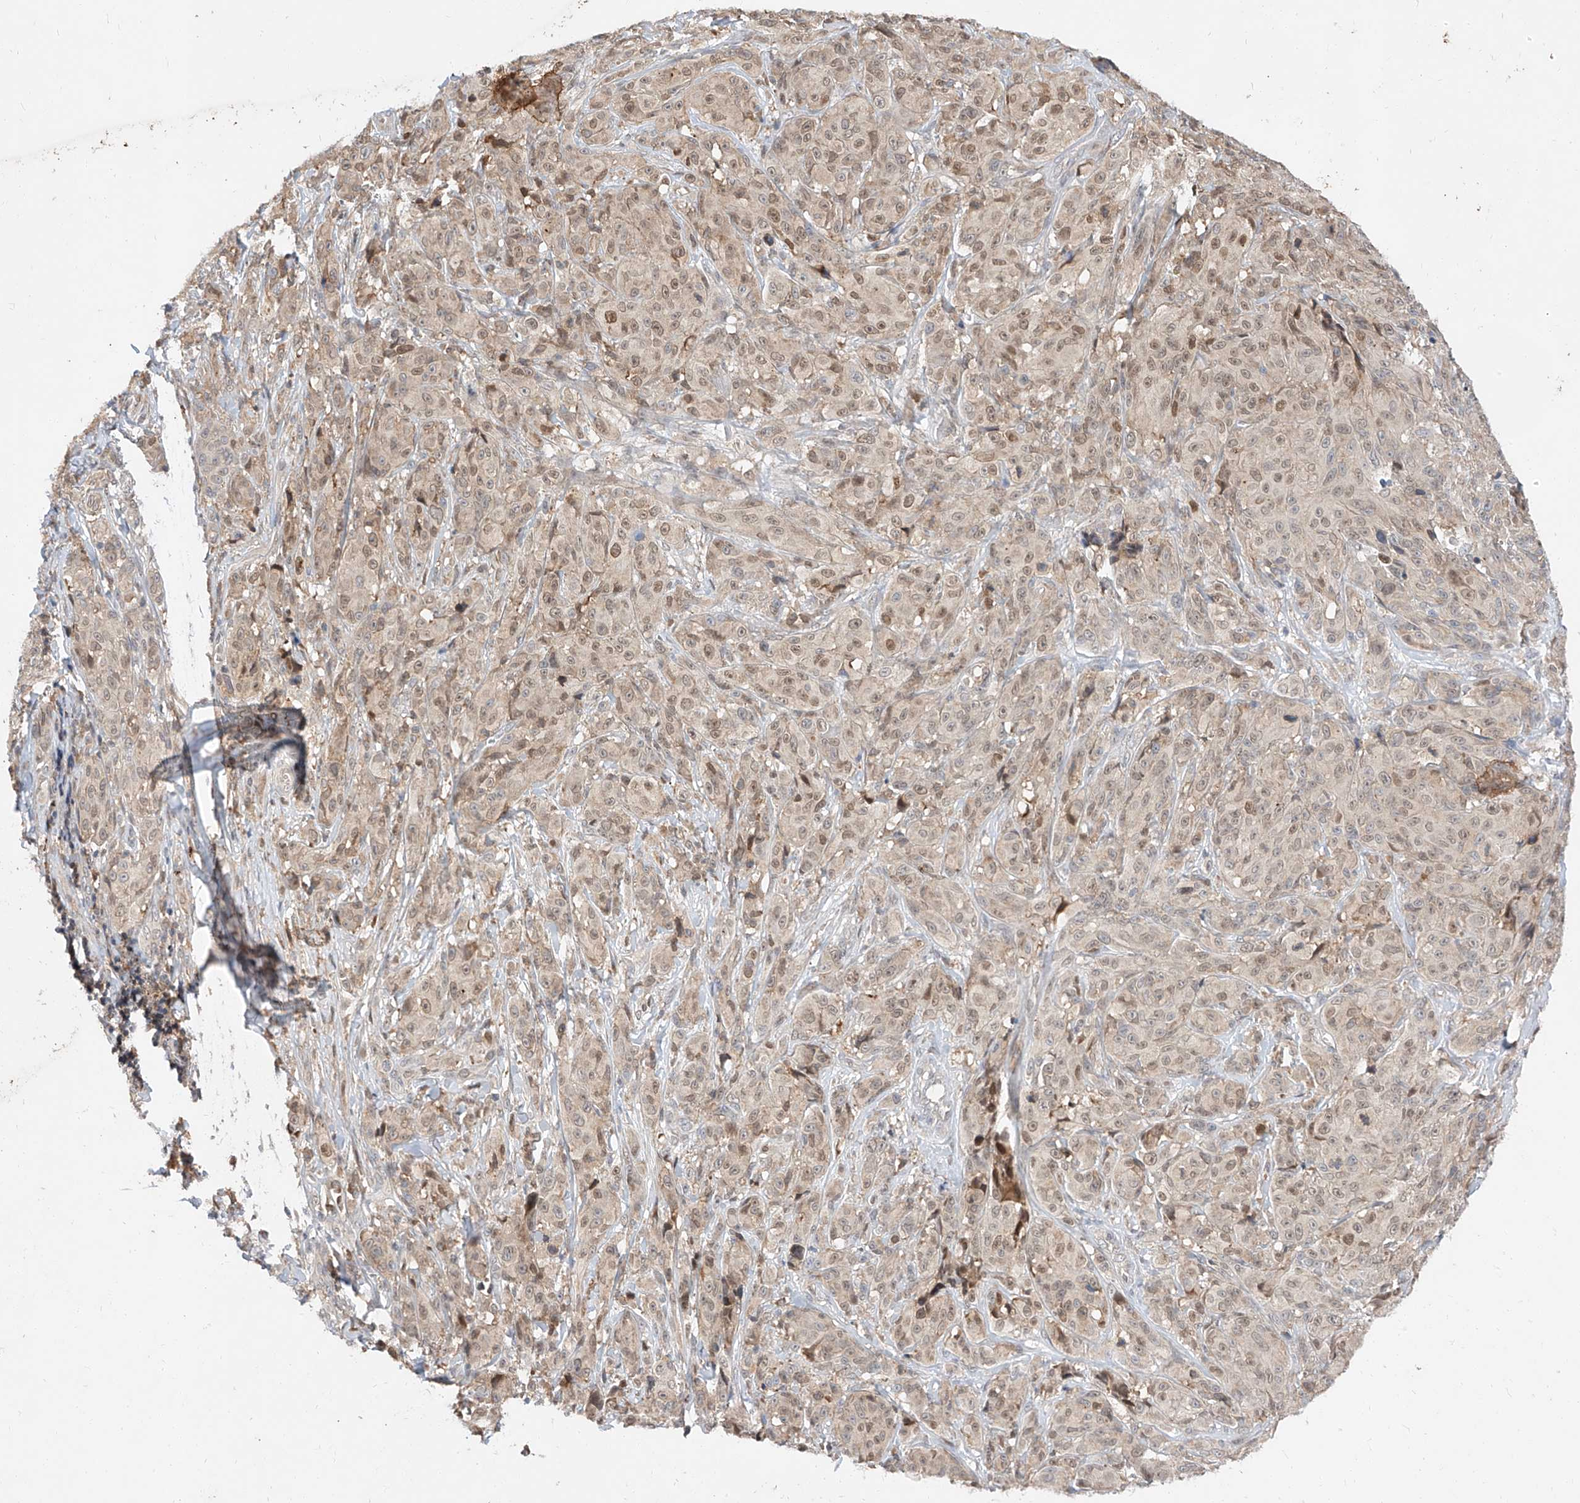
{"staining": {"intensity": "weak", "quantity": "25%-75%", "location": "nuclear"}, "tissue": "melanoma", "cell_type": "Tumor cells", "image_type": "cancer", "snomed": [{"axis": "morphology", "description": "Malignant melanoma, NOS"}, {"axis": "topography", "description": "Skin"}], "caption": "This micrograph demonstrates IHC staining of human malignant melanoma, with low weak nuclear staining in about 25%-75% of tumor cells.", "gene": "DIRAS3", "patient": {"sex": "male", "age": 73}}